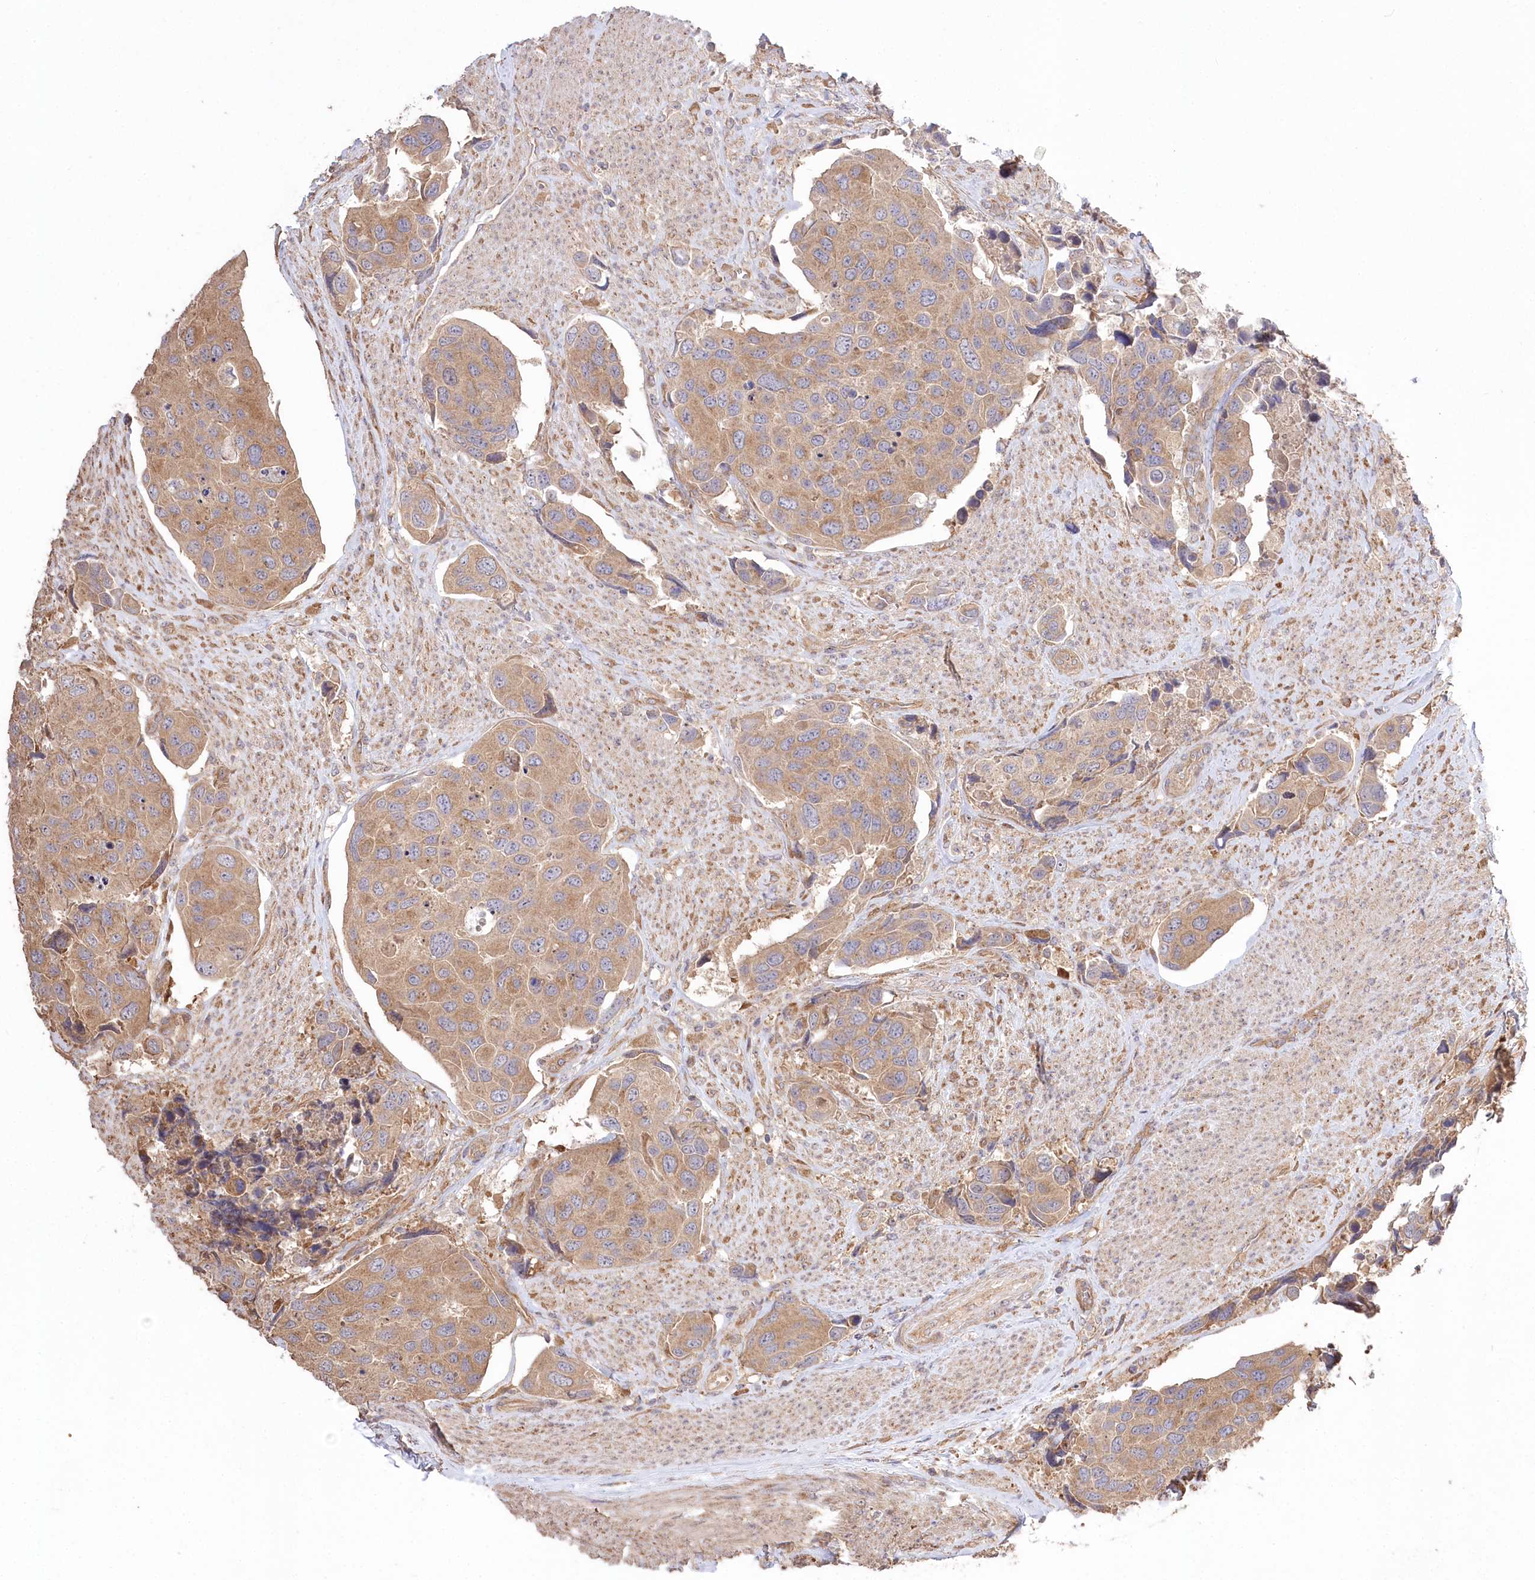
{"staining": {"intensity": "moderate", "quantity": ">75%", "location": "cytoplasmic/membranous"}, "tissue": "urothelial cancer", "cell_type": "Tumor cells", "image_type": "cancer", "snomed": [{"axis": "morphology", "description": "Urothelial carcinoma, High grade"}, {"axis": "topography", "description": "Urinary bladder"}], "caption": "Immunohistochemical staining of high-grade urothelial carcinoma exhibits moderate cytoplasmic/membranous protein expression in approximately >75% of tumor cells.", "gene": "PRSS53", "patient": {"sex": "male", "age": 74}}